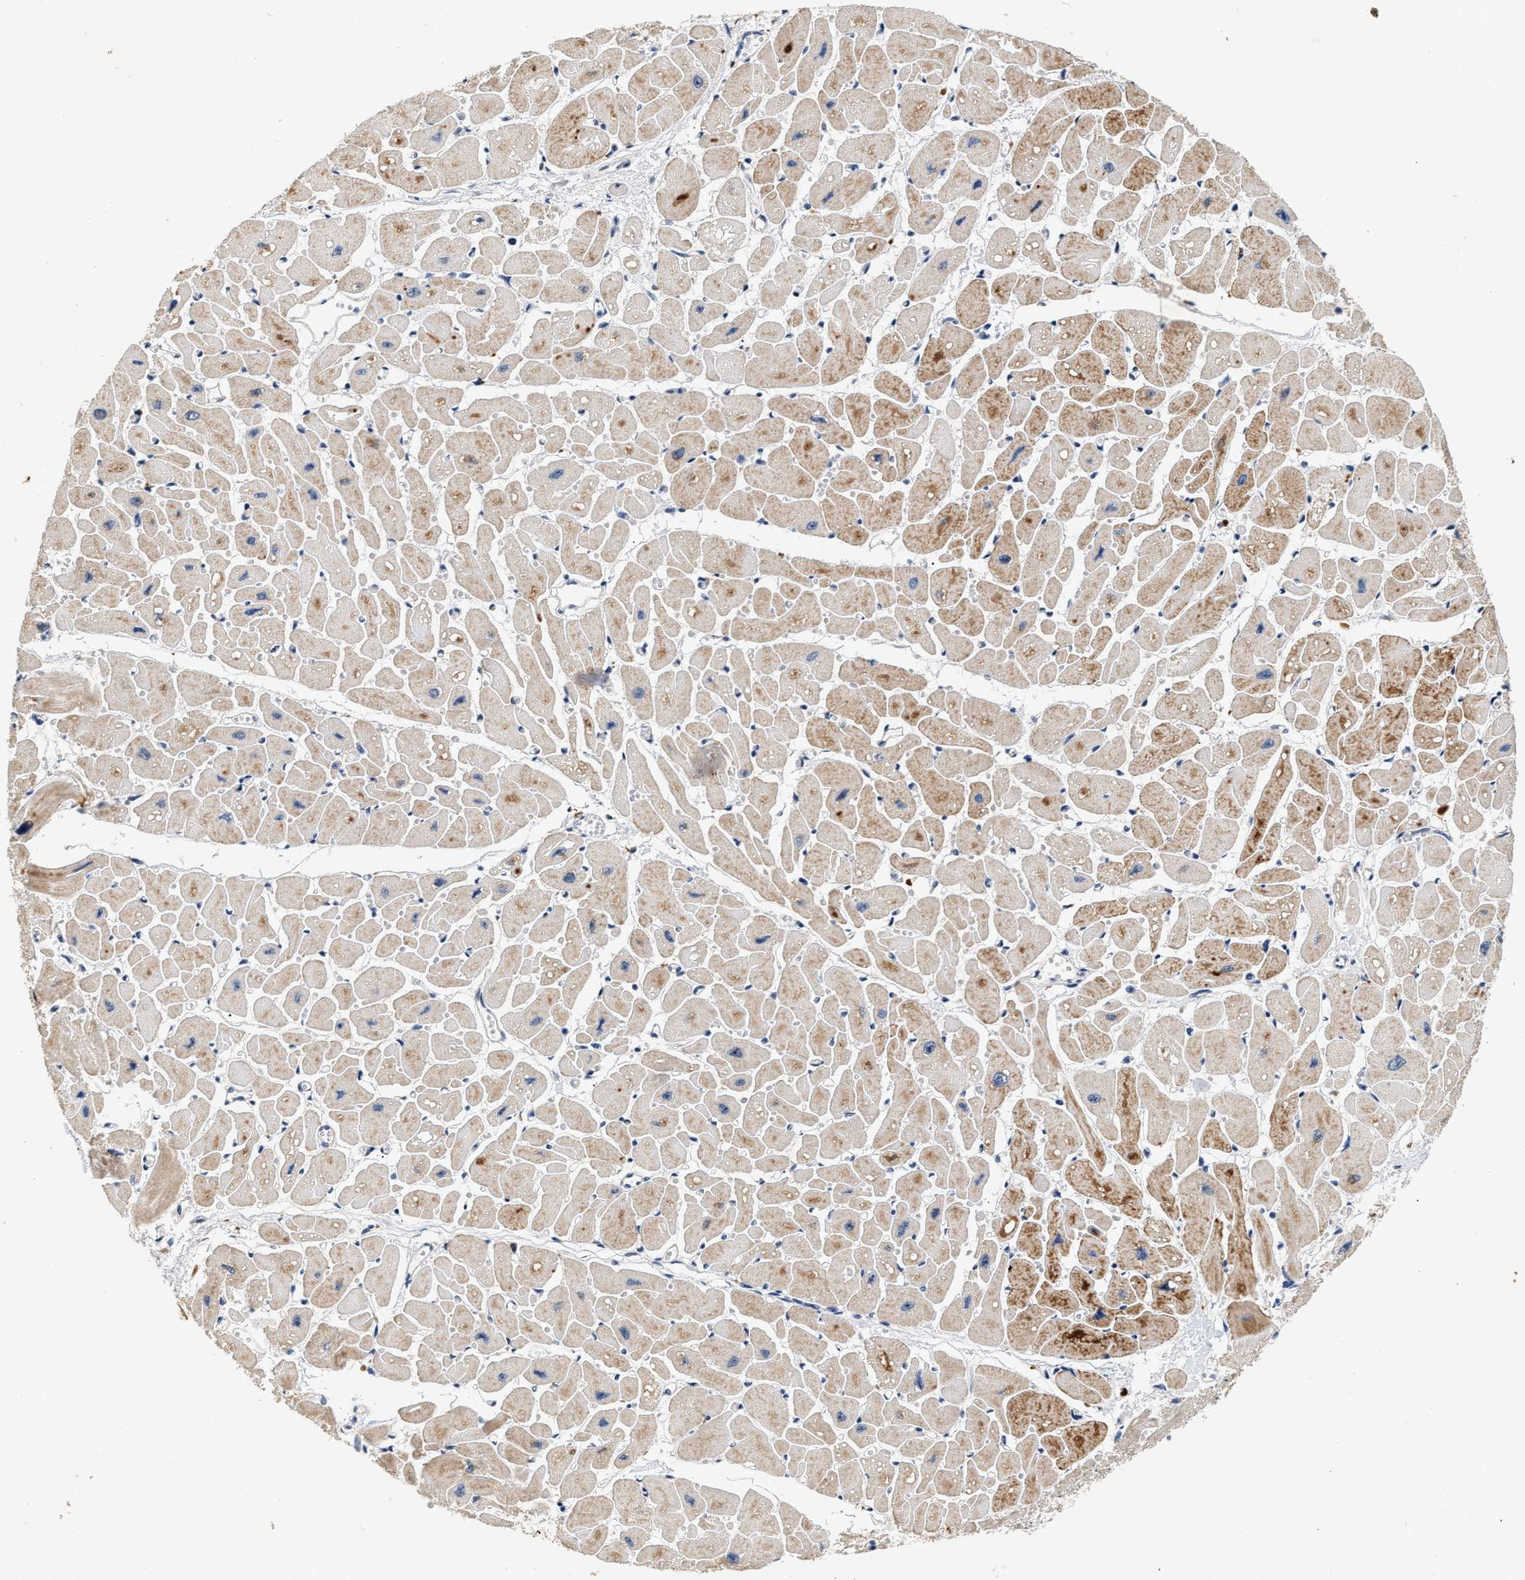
{"staining": {"intensity": "moderate", "quantity": "25%-75%", "location": "cytoplasmic/membranous"}, "tissue": "heart muscle", "cell_type": "Cardiomyocytes", "image_type": "normal", "snomed": [{"axis": "morphology", "description": "Normal tissue, NOS"}, {"axis": "topography", "description": "Heart"}], "caption": "Heart muscle stained with DAB (3,3'-diaminobenzidine) immunohistochemistry (IHC) reveals medium levels of moderate cytoplasmic/membranous staining in about 25%-75% of cardiomyocytes. (DAB (3,3'-diaminobenzidine) = brown stain, brightfield microscopy at high magnification).", "gene": "THOC1", "patient": {"sex": "female", "age": 54}}